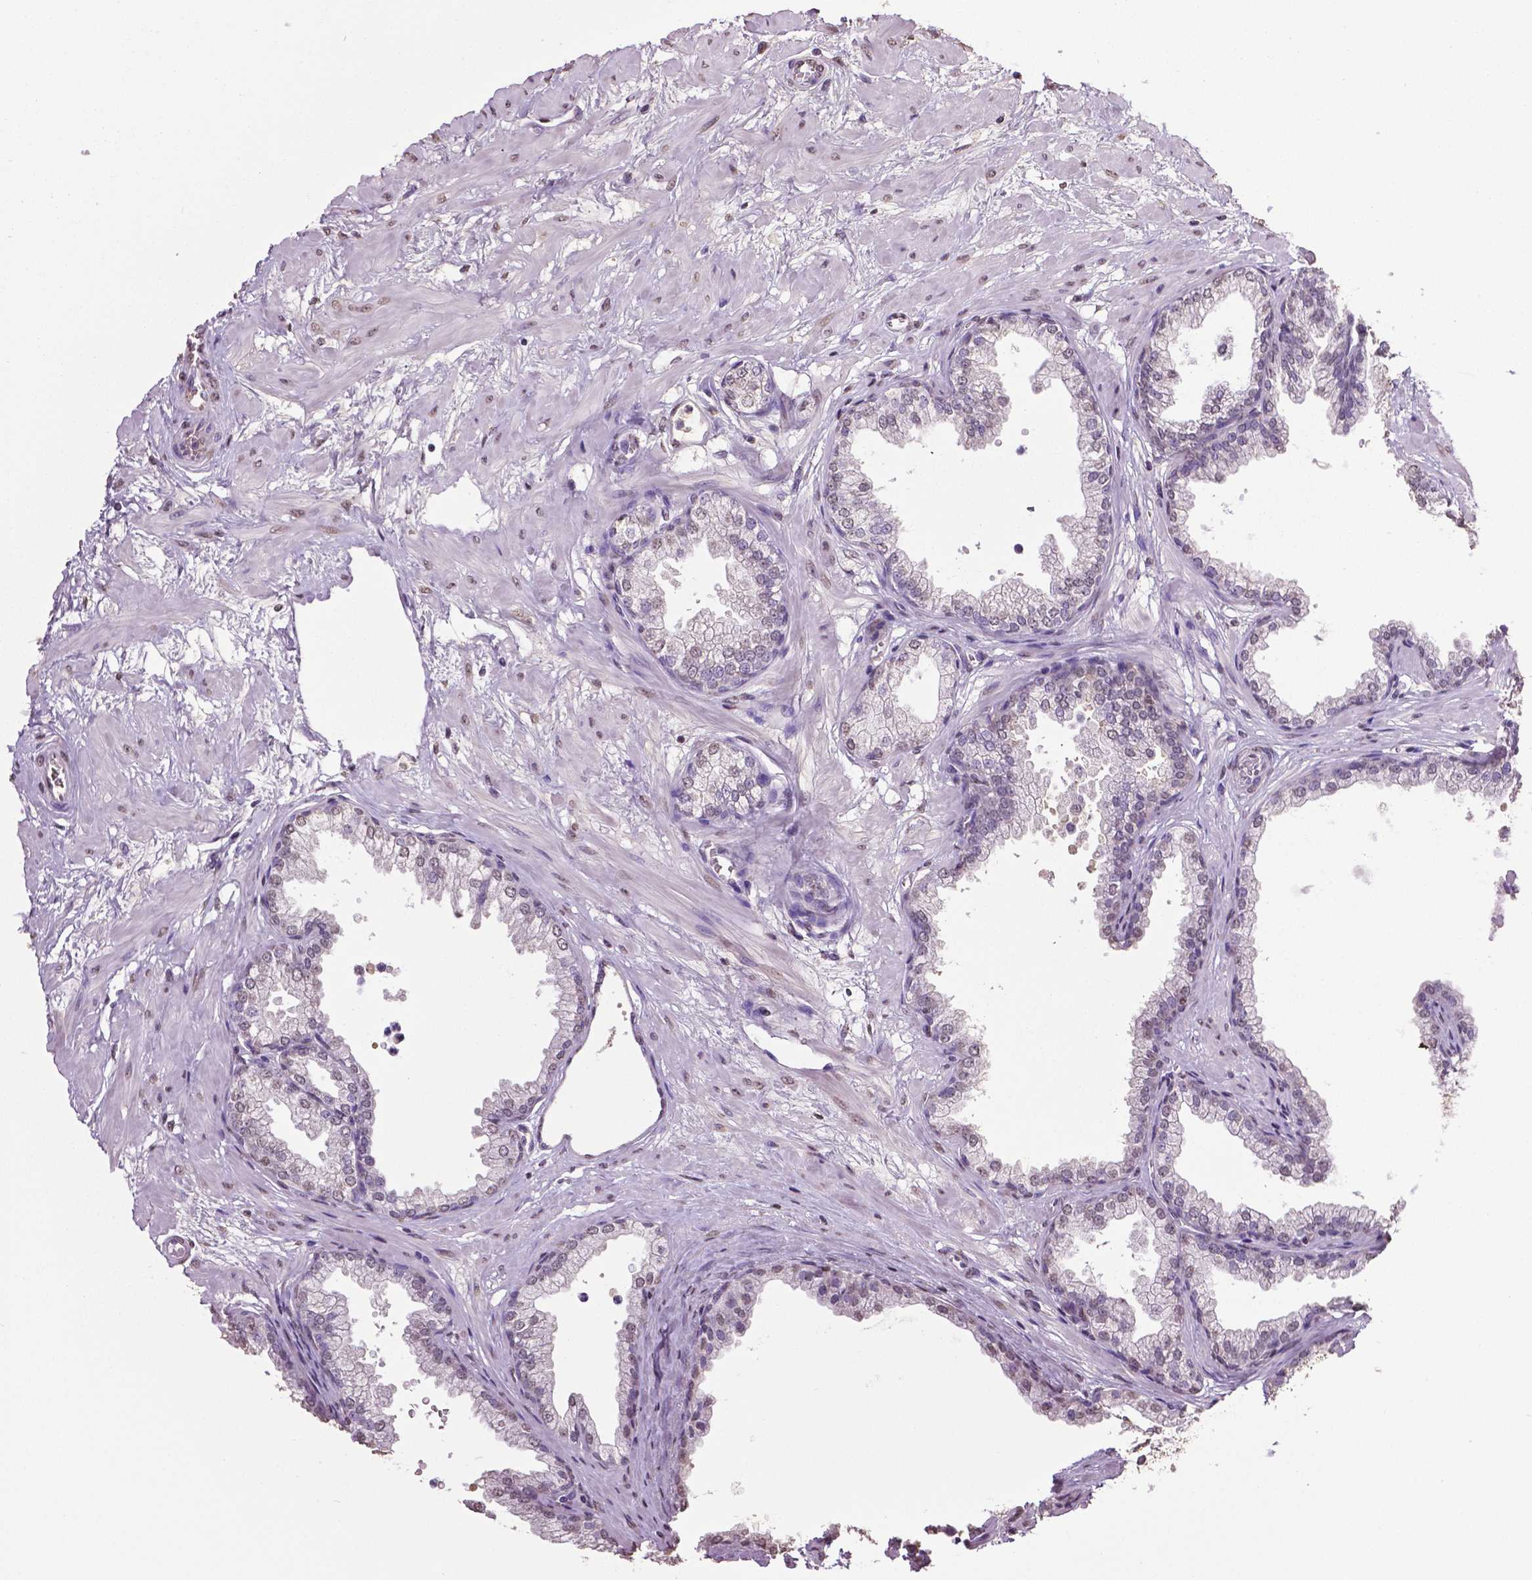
{"staining": {"intensity": "weak", "quantity": "<25%", "location": "nuclear"}, "tissue": "prostate", "cell_type": "Glandular cells", "image_type": "normal", "snomed": [{"axis": "morphology", "description": "Normal tissue, NOS"}, {"axis": "topography", "description": "Prostate"}], "caption": "A high-resolution micrograph shows IHC staining of benign prostate, which shows no significant staining in glandular cells. (Stains: DAB (3,3'-diaminobenzidine) immunohistochemistry with hematoxylin counter stain, Microscopy: brightfield microscopy at high magnification).", "gene": "RUNX3", "patient": {"sex": "male", "age": 37}}